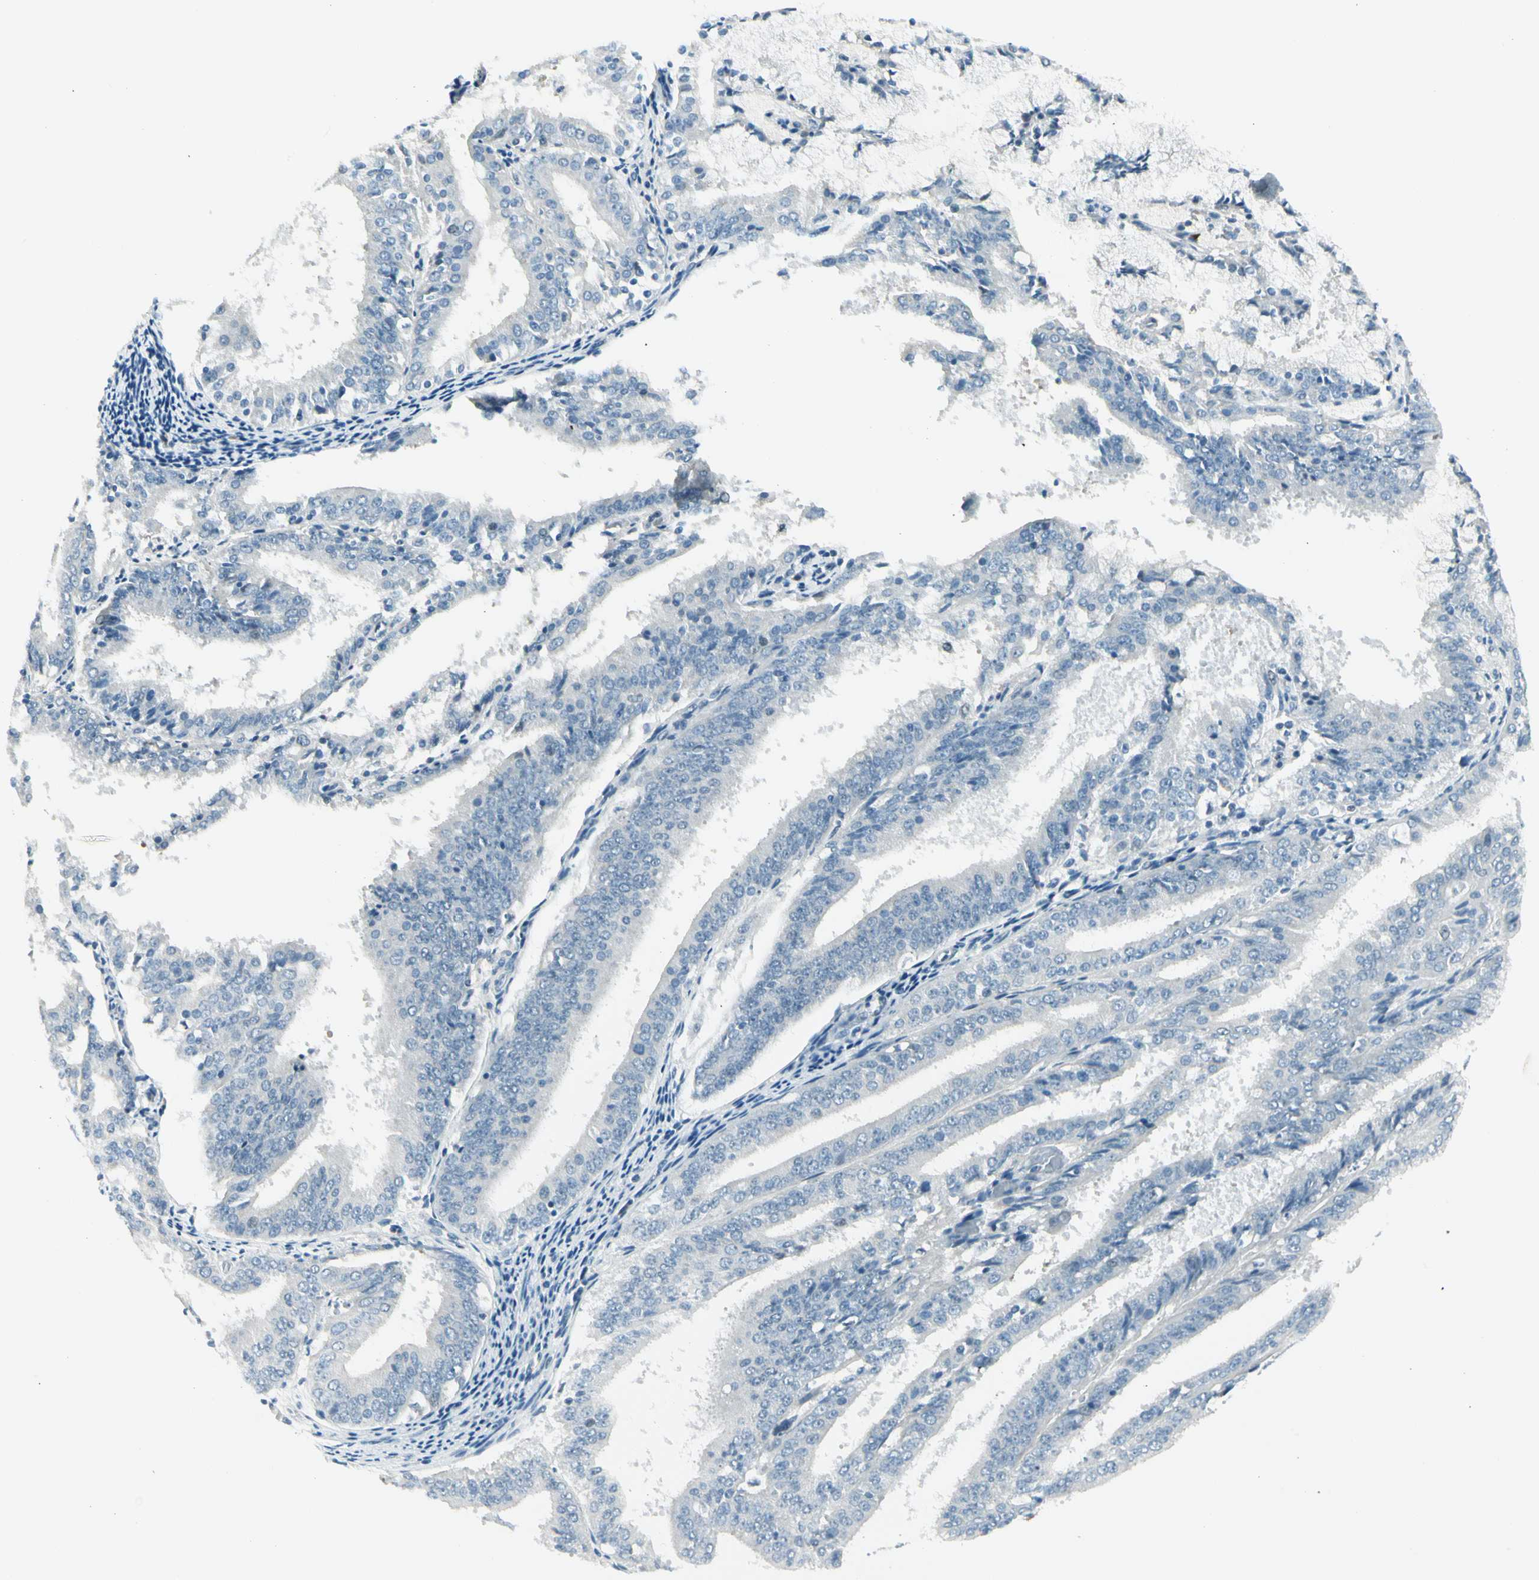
{"staining": {"intensity": "negative", "quantity": "none", "location": "none"}, "tissue": "endometrial cancer", "cell_type": "Tumor cells", "image_type": "cancer", "snomed": [{"axis": "morphology", "description": "Adenocarcinoma, NOS"}, {"axis": "topography", "description": "Endometrium"}], "caption": "Tumor cells show no significant protein expression in endometrial cancer (adenocarcinoma).", "gene": "ZSCAN1", "patient": {"sex": "female", "age": 63}}